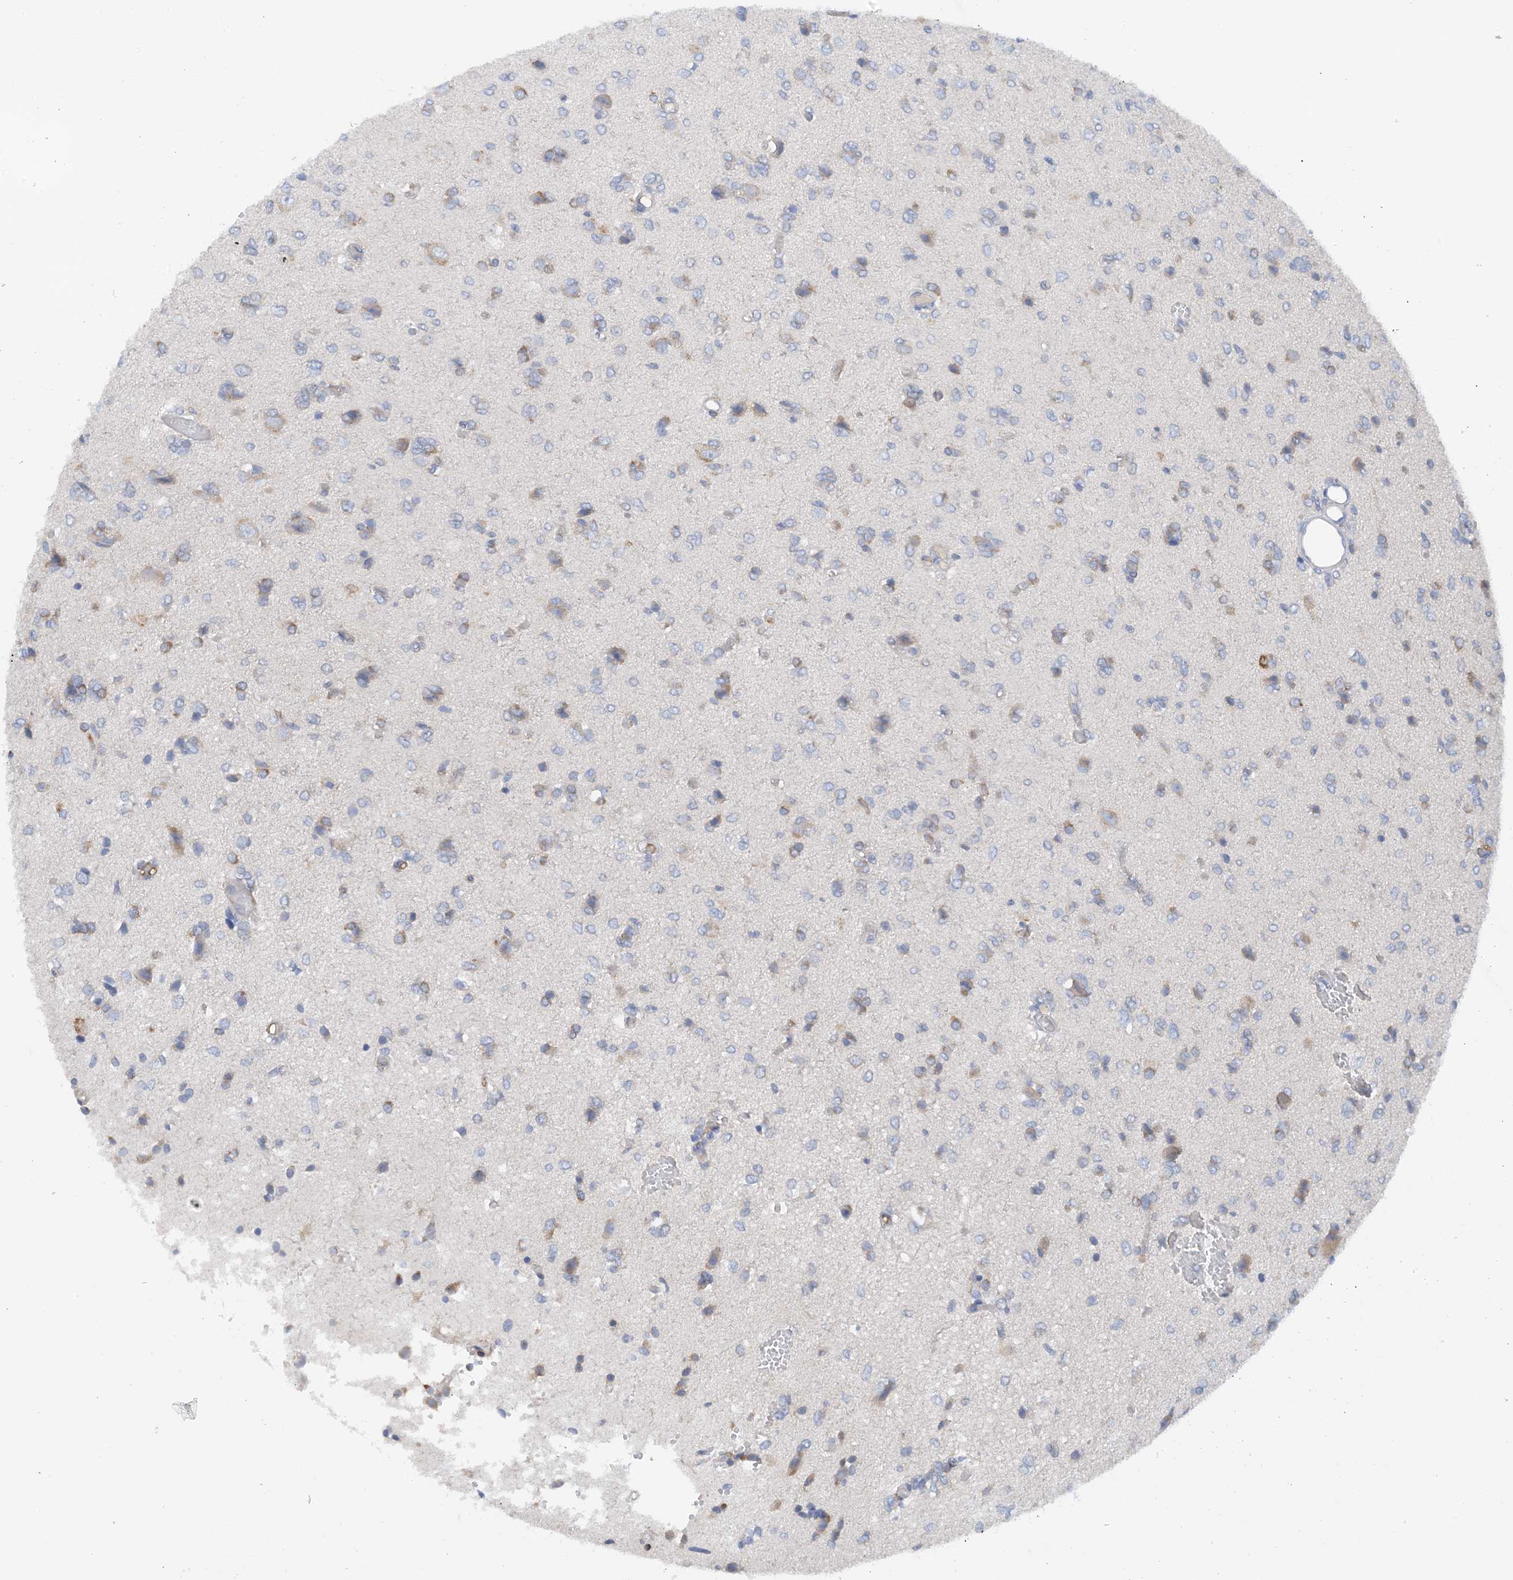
{"staining": {"intensity": "negative", "quantity": "none", "location": "none"}, "tissue": "glioma", "cell_type": "Tumor cells", "image_type": "cancer", "snomed": [{"axis": "morphology", "description": "Glioma, malignant, High grade"}, {"axis": "topography", "description": "Brain"}], "caption": "The IHC micrograph has no significant staining in tumor cells of malignant glioma (high-grade) tissue.", "gene": "SLC5A11", "patient": {"sex": "female", "age": 59}}